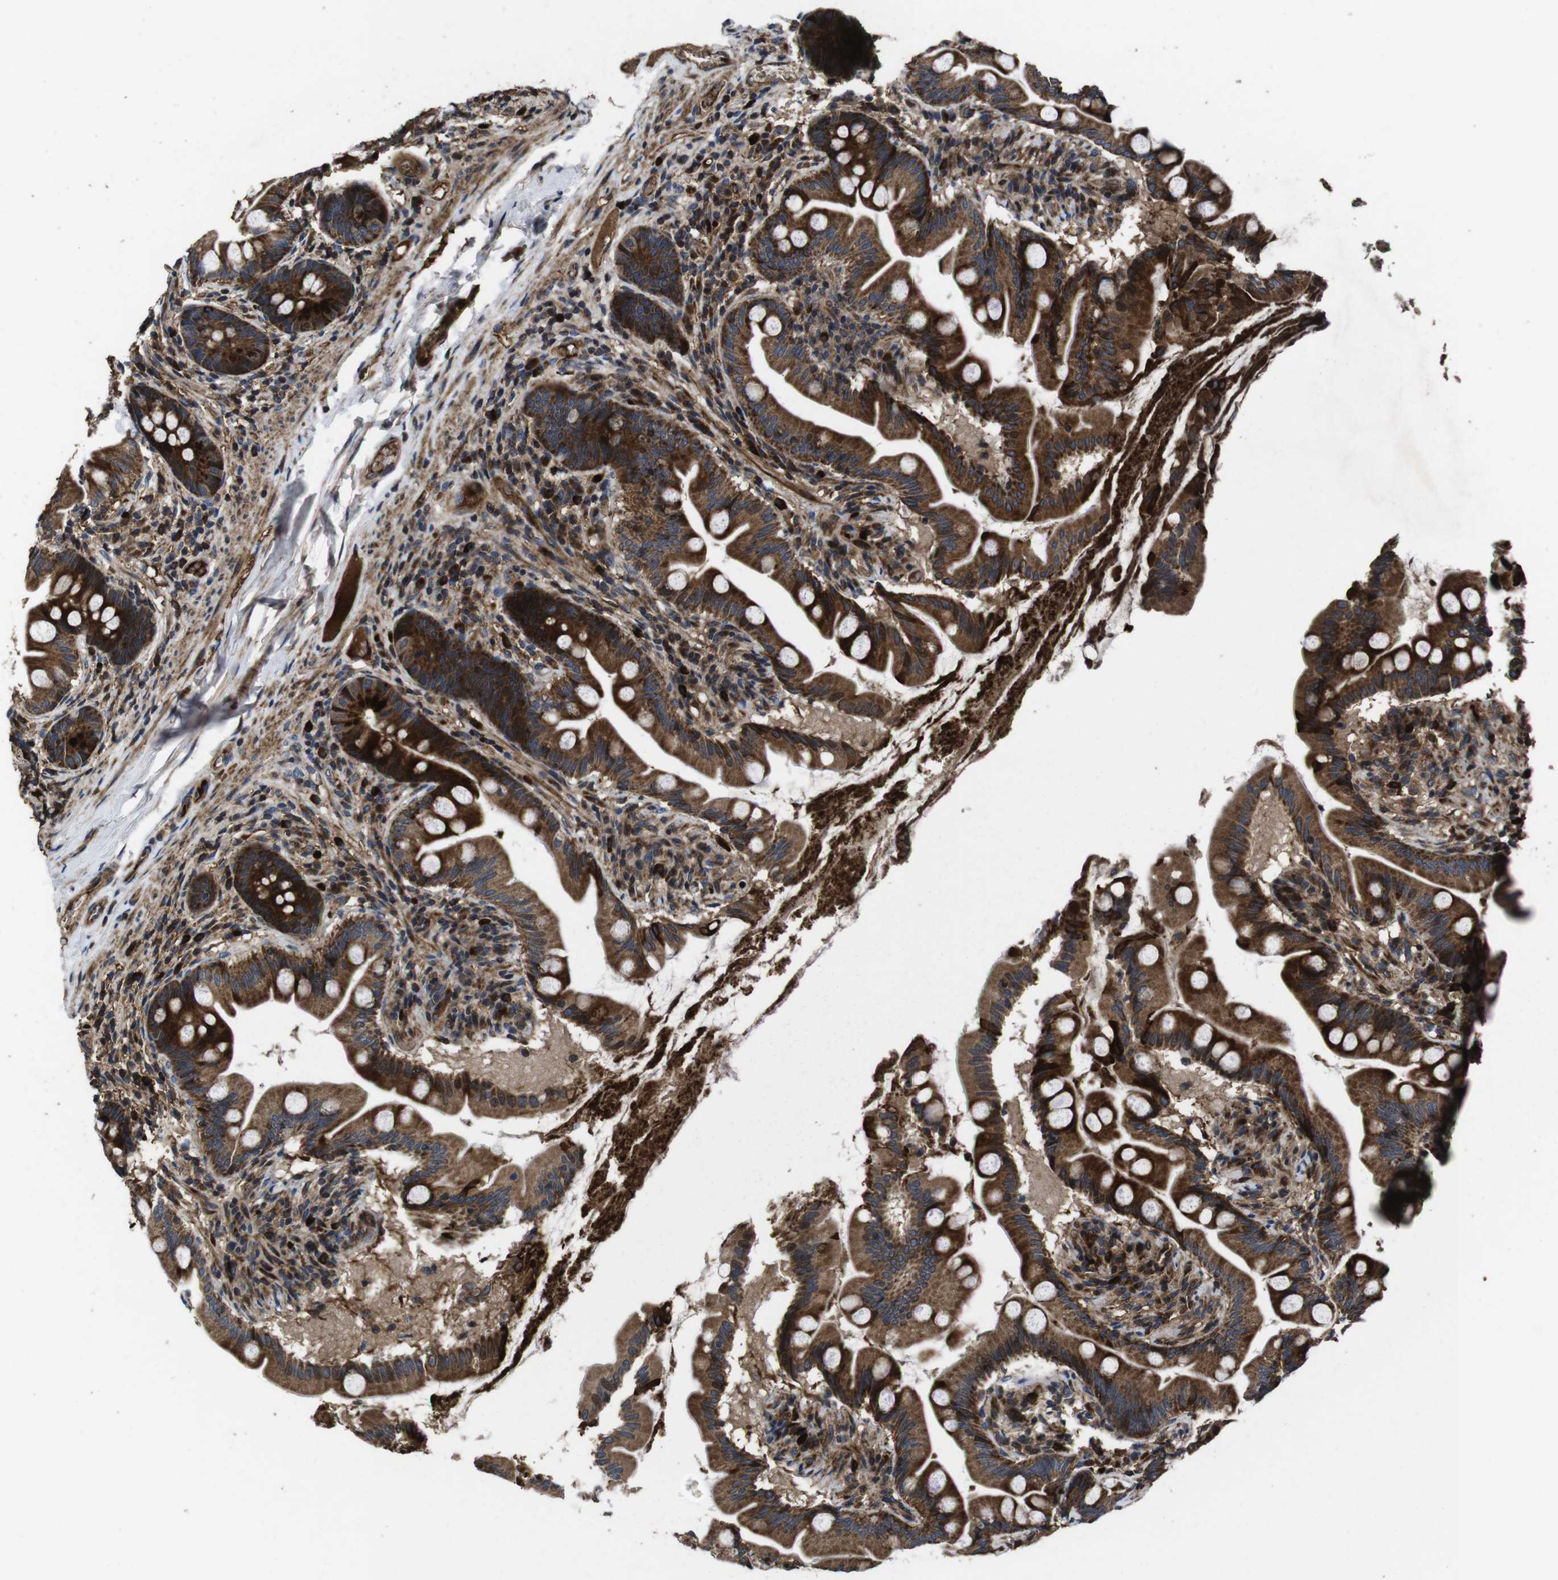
{"staining": {"intensity": "strong", "quantity": ">75%", "location": "cytoplasmic/membranous"}, "tissue": "small intestine", "cell_type": "Glandular cells", "image_type": "normal", "snomed": [{"axis": "morphology", "description": "Normal tissue, NOS"}, {"axis": "topography", "description": "Small intestine"}], "caption": "Approximately >75% of glandular cells in benign small intestine exhibit strong cytoplasmic/membranous protein positivity as visualized by brown immunohistochemical staining.", "gene": "SMYD3", "patient": {"sex": "female", "age": 56}}